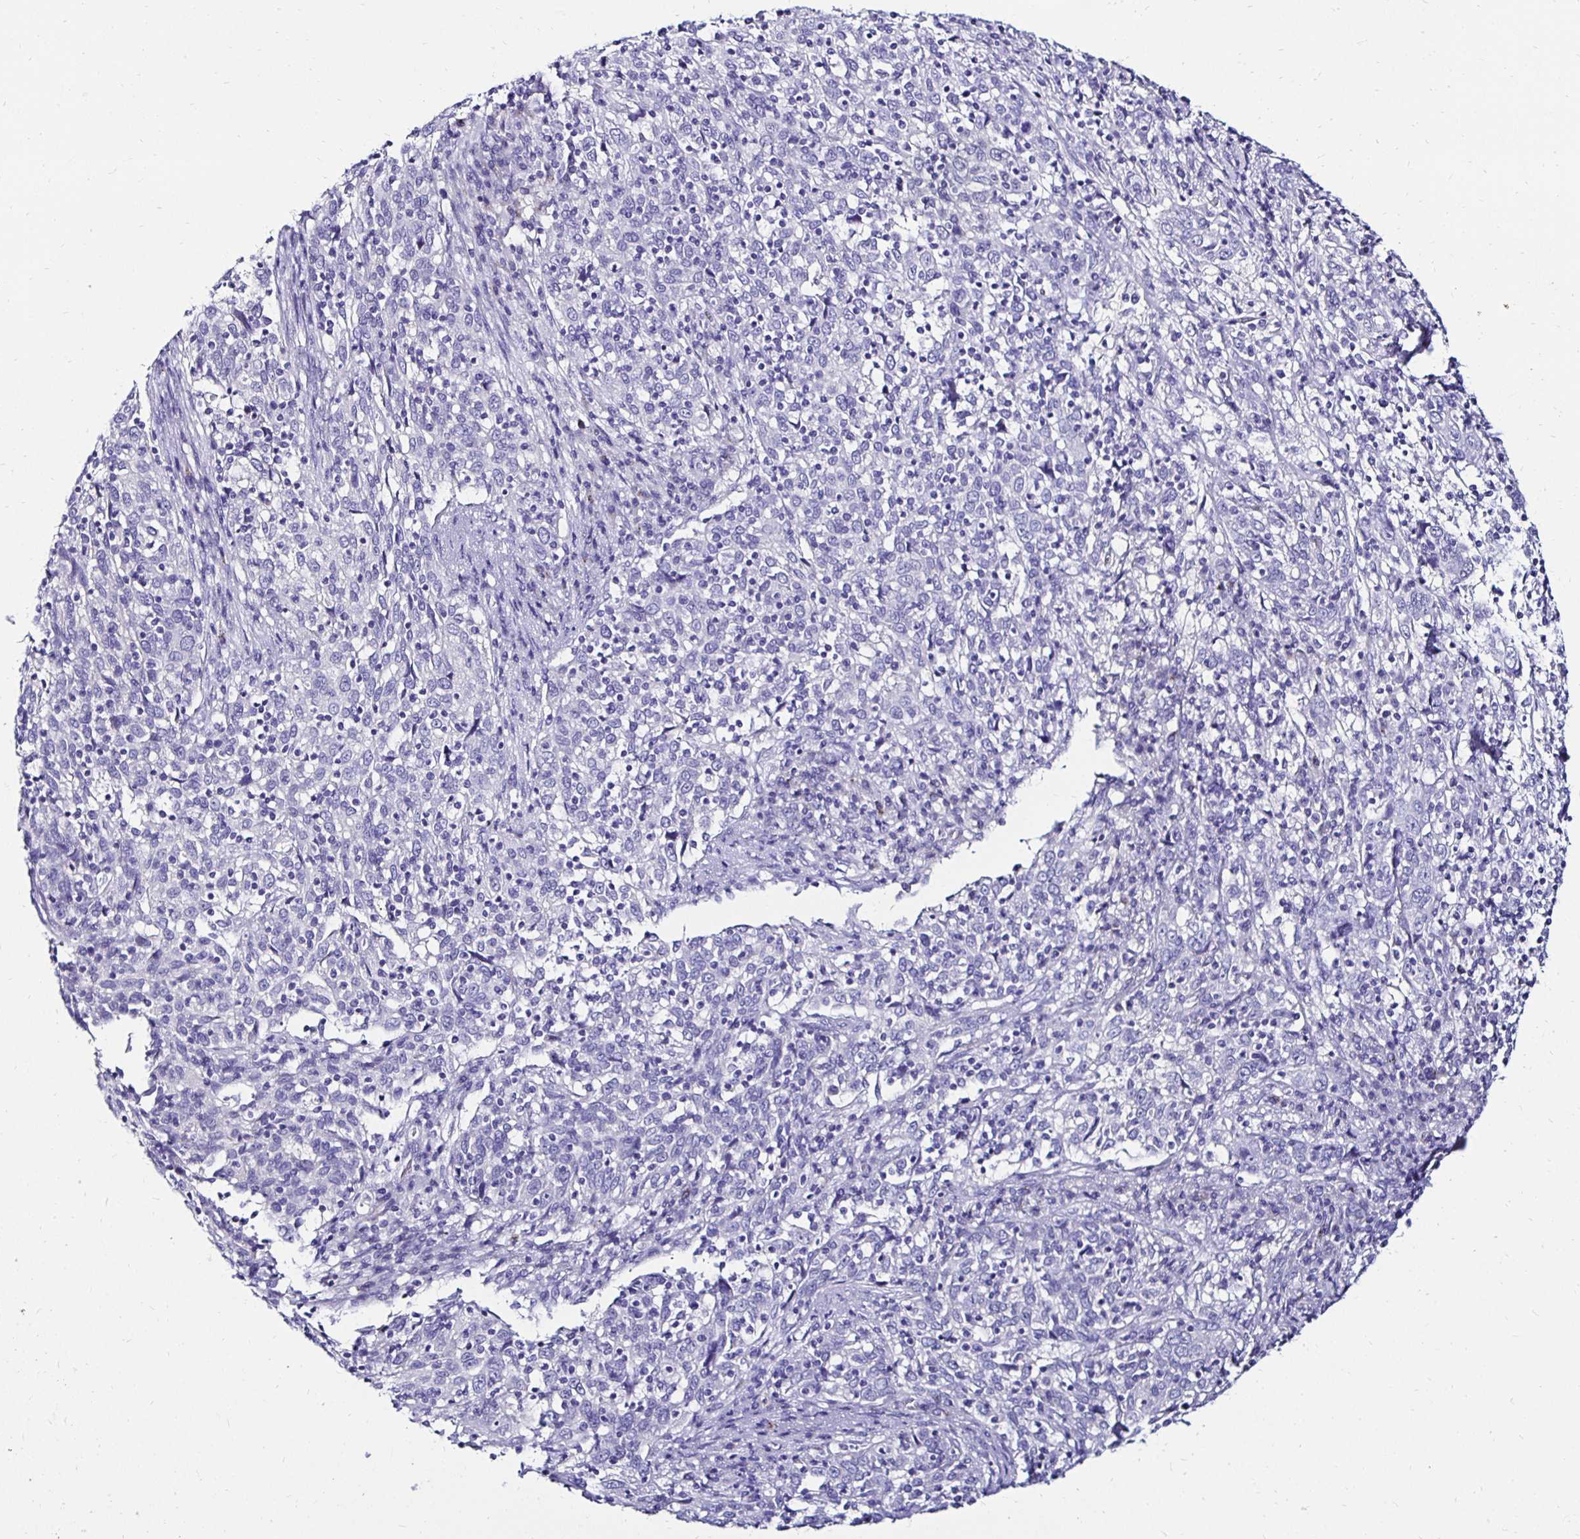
{"staining": {"intensity": "negative", "quantity": "none", "location": "none"}, "tissue": "cervical cancer", "cell_type": "Tumor cells", "image_type": "cancer", "snomed": [{"axis": "morphology", "description": "Squamous cell carcinoma, NOS"}, {"axis": "topography", "description": "Cervix"}], "caption": "Immunohistochemical staining of human cervical squamous cell carcinoma reveals no significant positivity in tumor cells.", "gene": "KCNT1", "patient": {"sex": "female", "age": 46}}